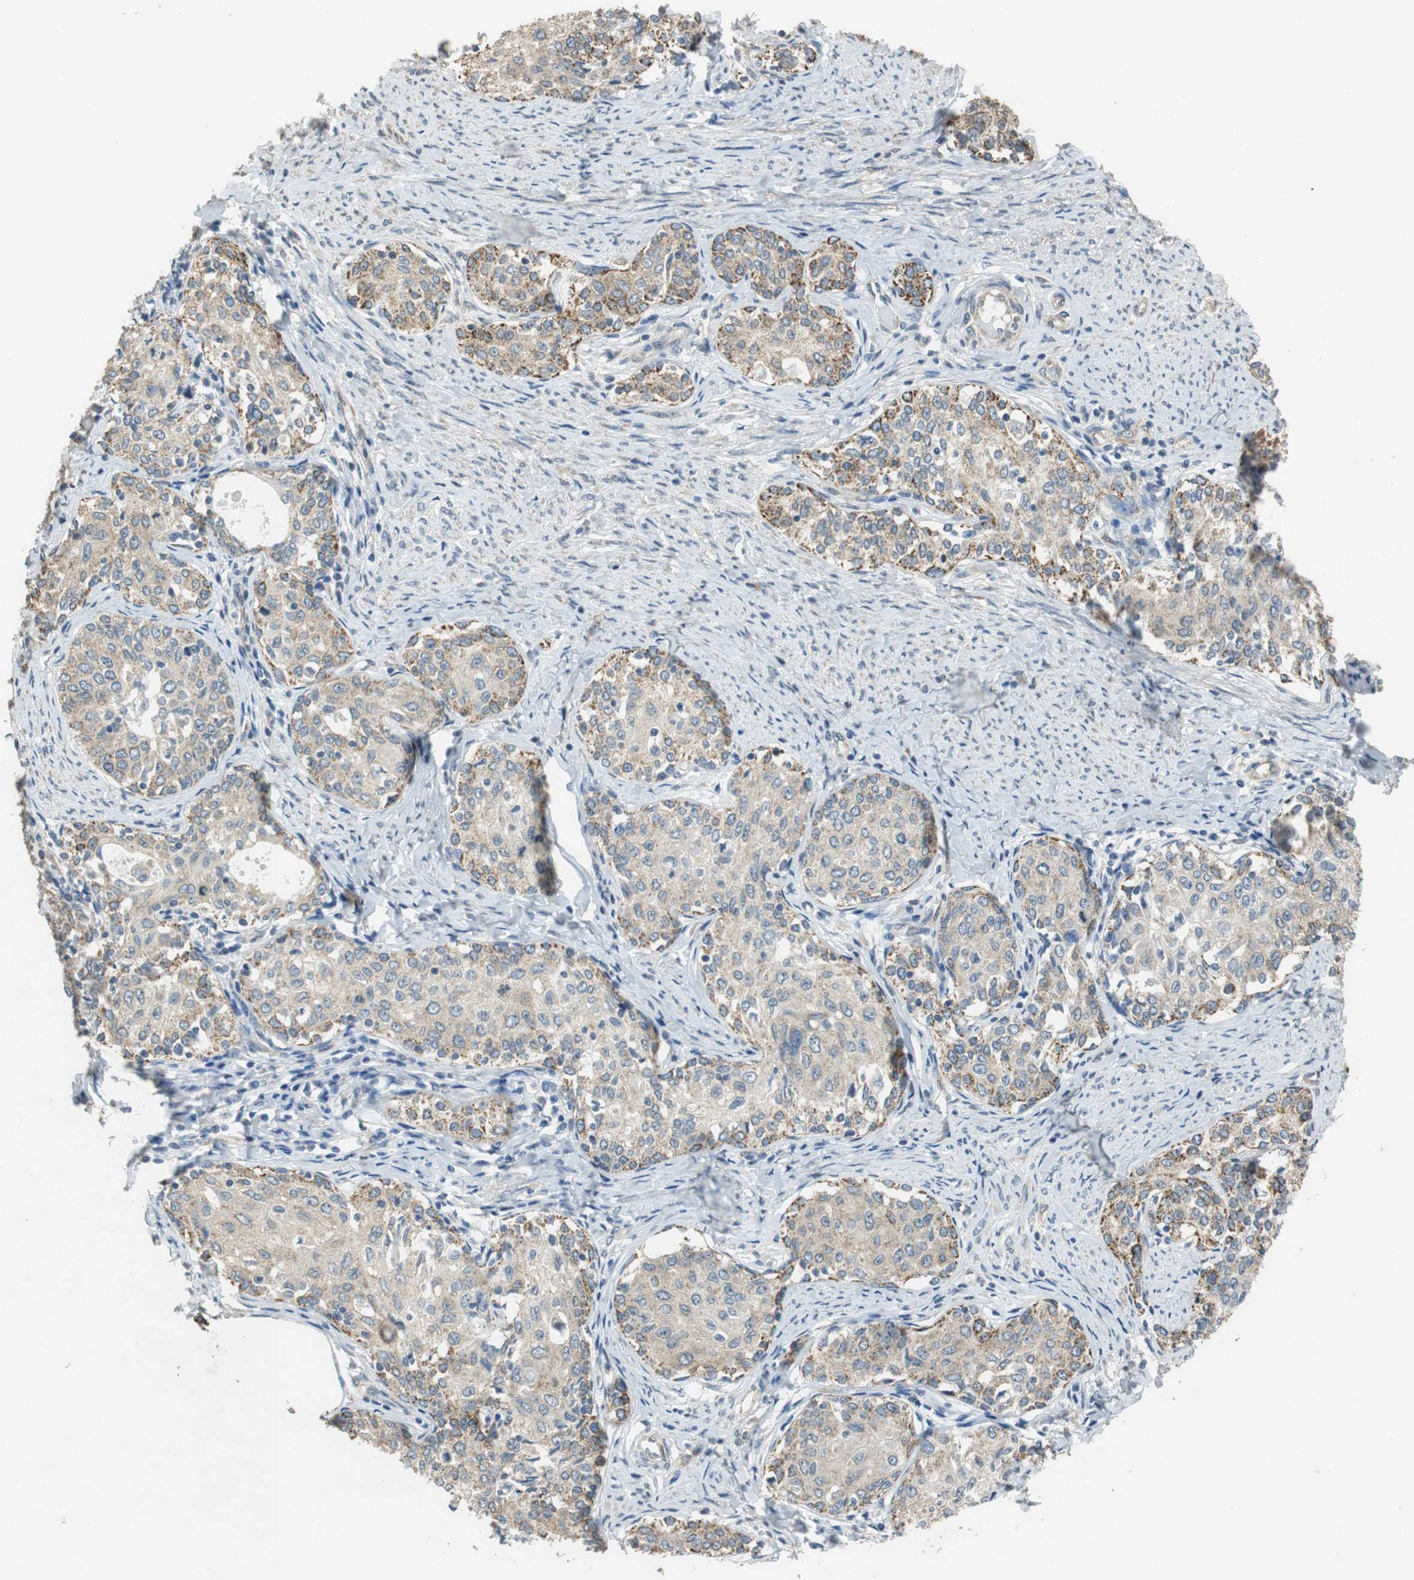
{"staining": {"intensity": "moderate", "quantity": "25%-75%", "location": "cytoplasmic/membranous"}, "tissue": "cervical cancer", "cell_type": "Tumor cells", "image_type": "cancer", "snomed": [{"axis": "morphology", "description": "Squamous cell carcinoma, NOS"}, {"axis": "morphology", "description": "Adenocarcinoma, NOS"}, {"axis": "topography", "description": "Cervix"}], "caption": "Tumor cells display medium levels of moderate cytoplasmic/membranous expression in approximately 25%-75% of cells in human adenocarcinoma (cervical).", "gene": "ALDH4A1", "patient": {"sex": "female", "age": 52}}